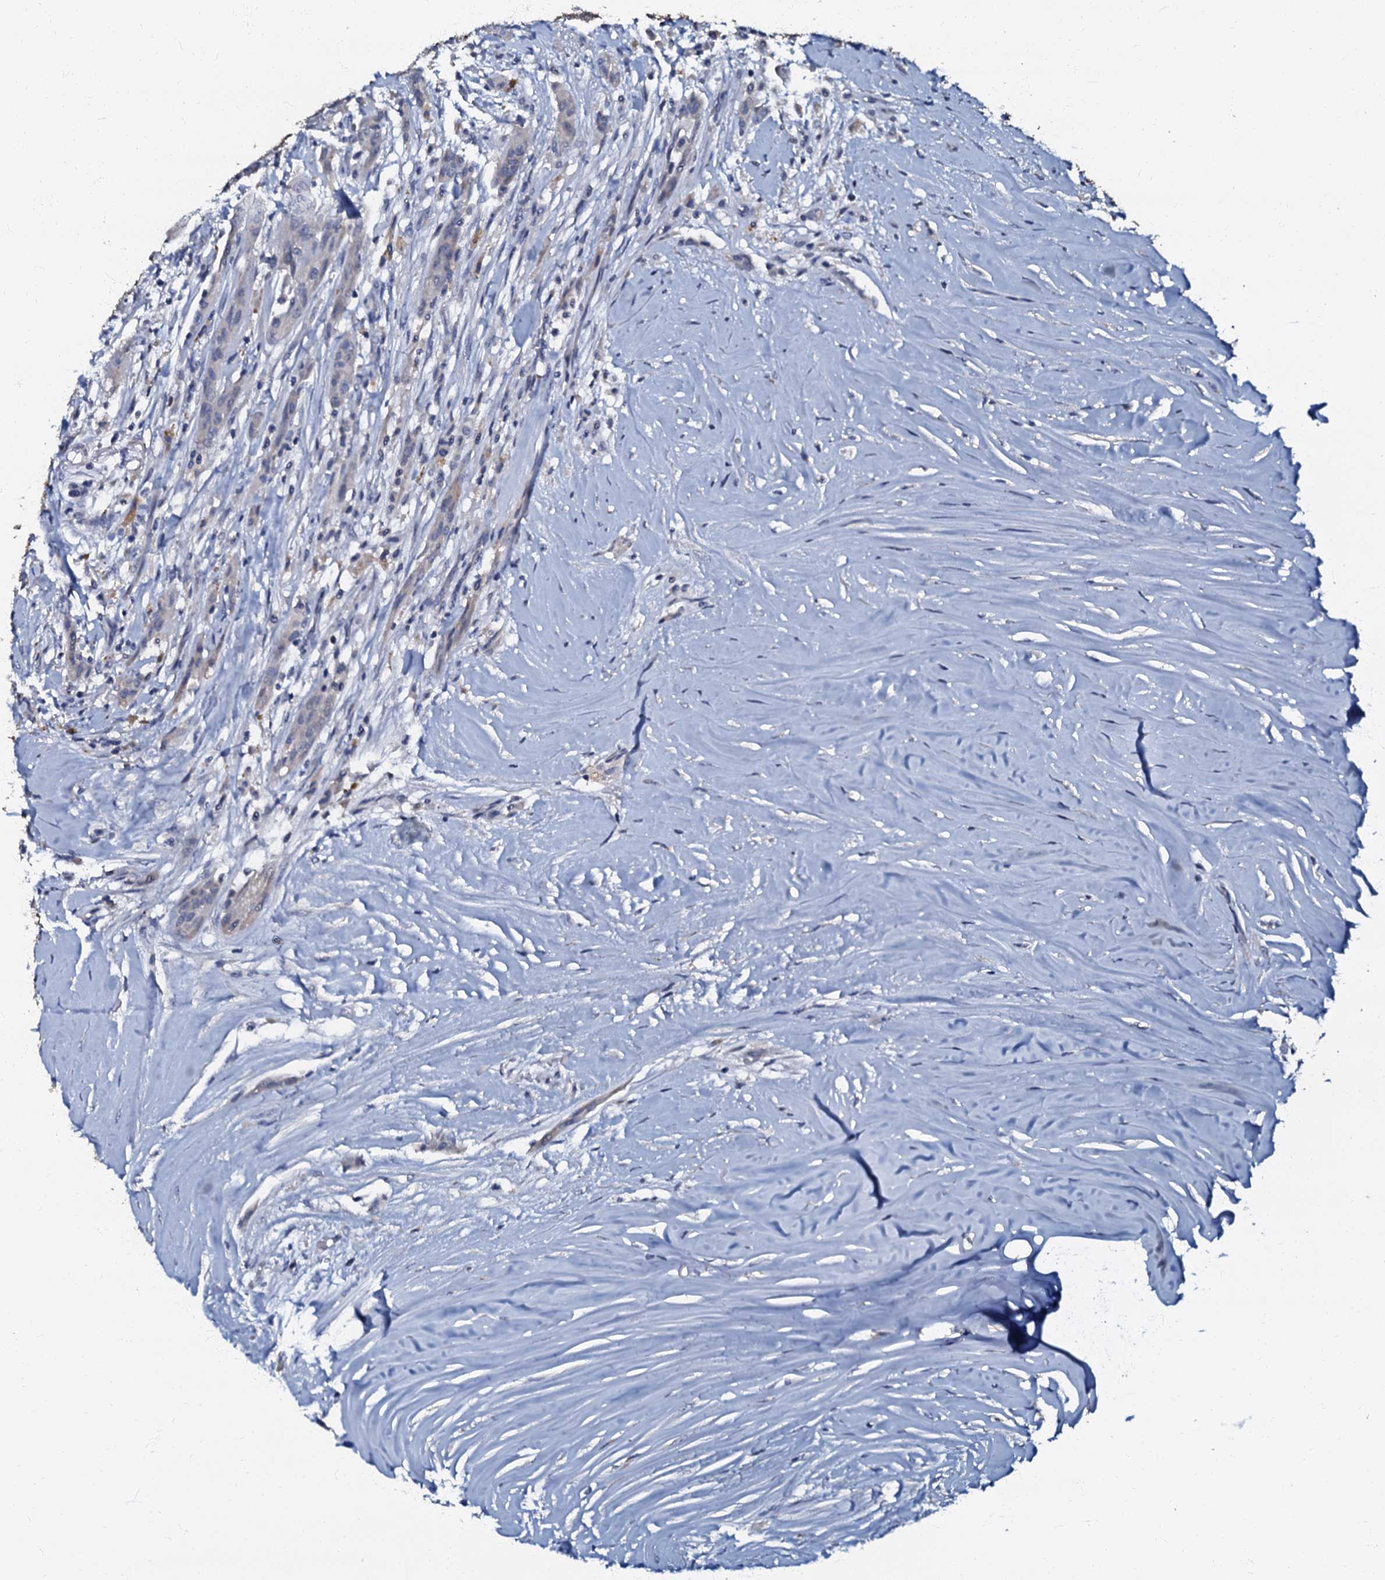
{"staining": {"intensity": "negative", "quantity": "none", "location": "none"}, "tissue": "thyroid cancer", "cell_type": "Tumor cells", "image_type": "cancer", "snomed": [{"axis": "morphology", "description": "Papillary adenocarcinoma, NOS"}, {"axis": "topography", "description": "Thyroid gland"}], "caption": "DAB (3,3'-diaminobenzidine) immunohistochemical staining of human thyroid cancer (papillary adenocarcinoma) exhibits no significant staining in tumor cells. (Brightfield microscopy of DAB (3,3'-diaminobenzidine) immunohistochemistry at high magnification).", "gene": "OLAH", "patient": {"sex": "female", "age": 59}}